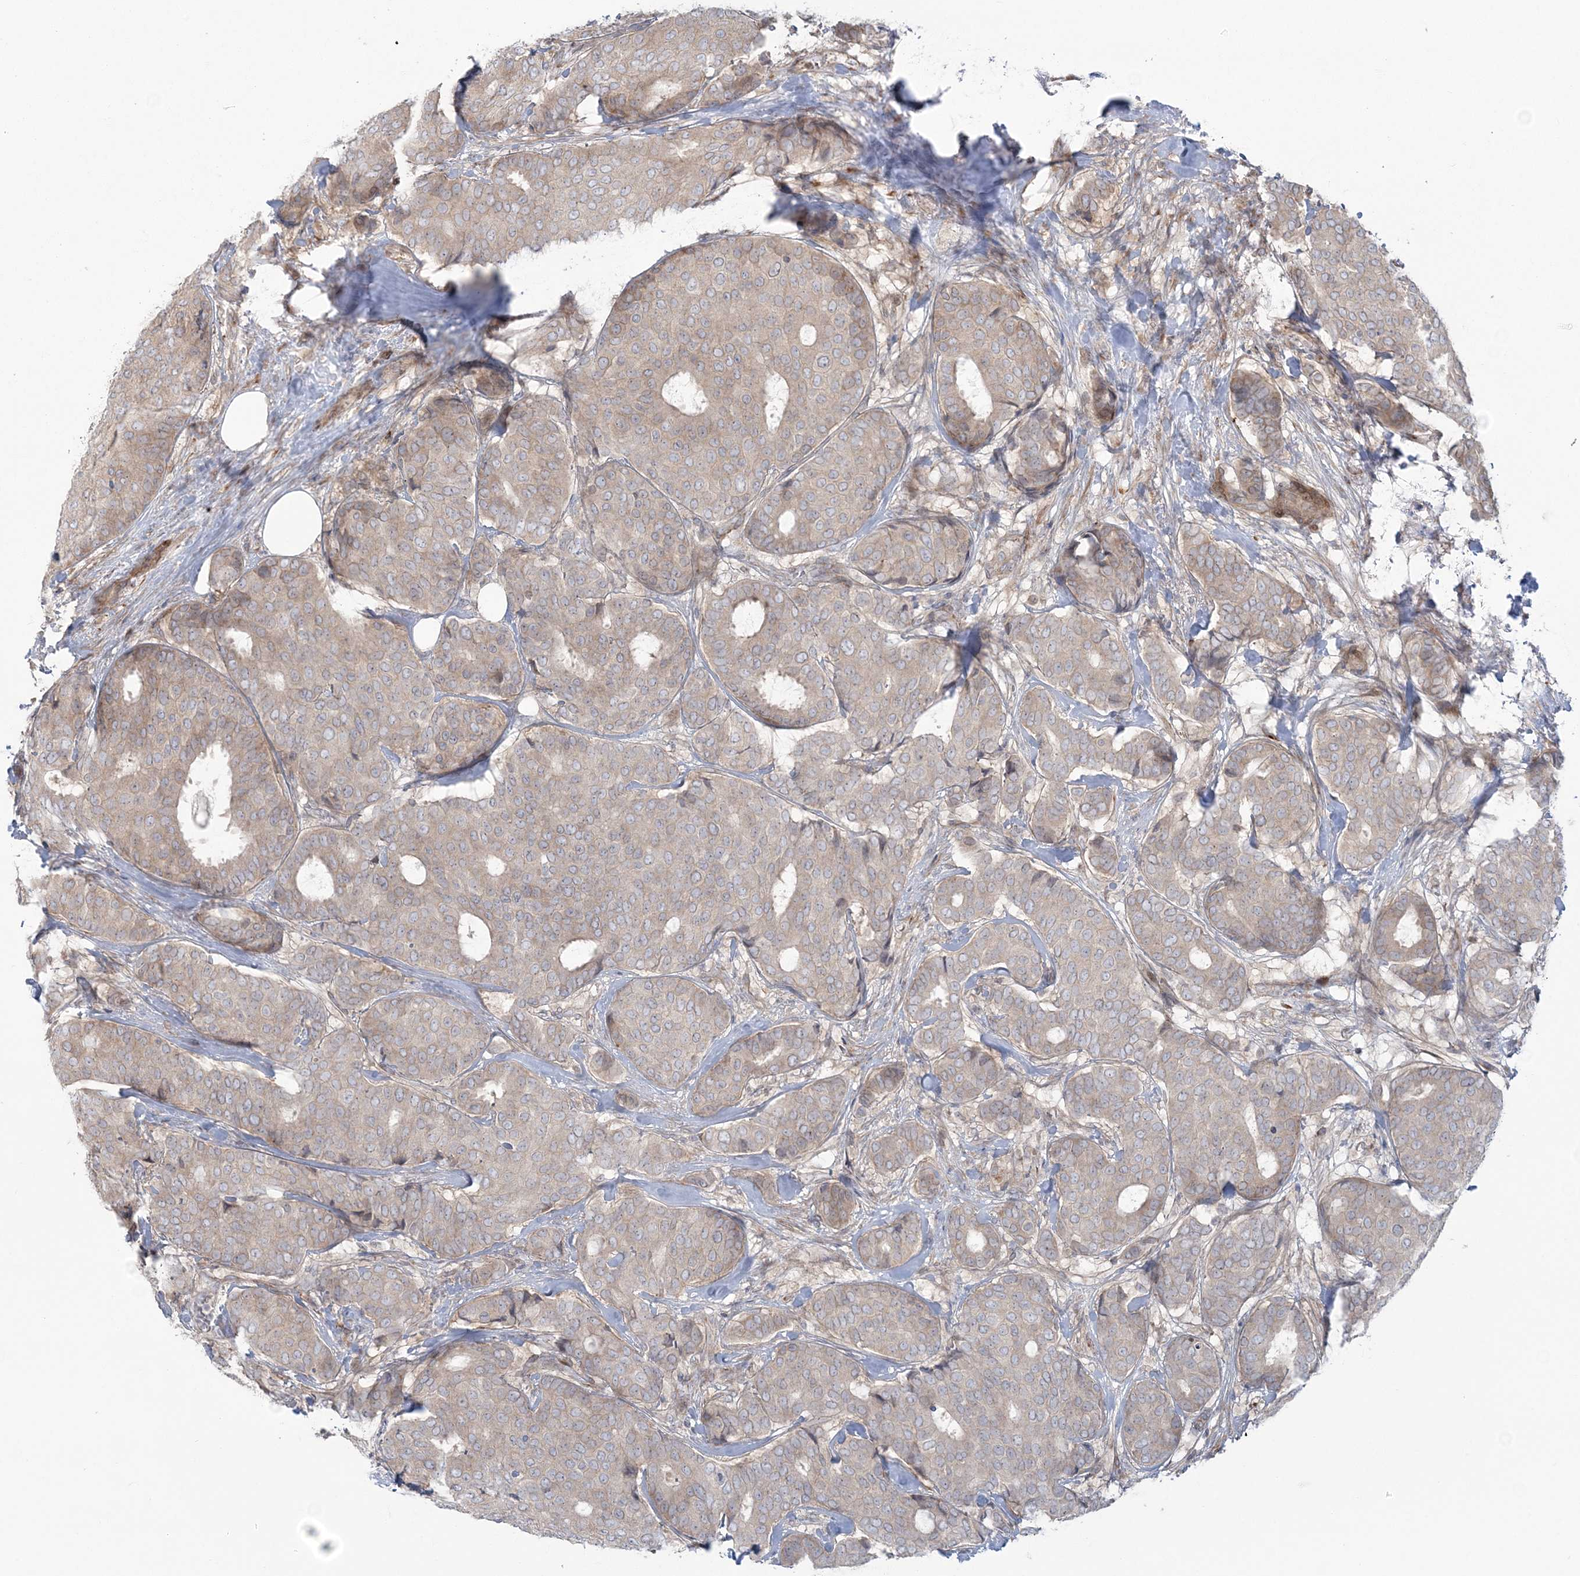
{"staining": {"intensity": "weak", "quantity": ">75%", "location": "cytoplasmic/membranous"}, "tissue": "breast cancer", "cell_type": "Tumor cells", "image_type": "cancer", "snomed": [{"axis": "morphology", "description": "Duct carcinoma"}, {"axis": "topography", "description": "Breast"}], "caption": "DAB (3,3'-diaminobenzidine) immunohistochemical staining of human intraductal carcinoma (breast) shows weak cytoplasmic/membranous protein expression in approximately >75% of tumor cells.", "gene": "NUDT9", "patient": {"sex": "female", "age": 75}}